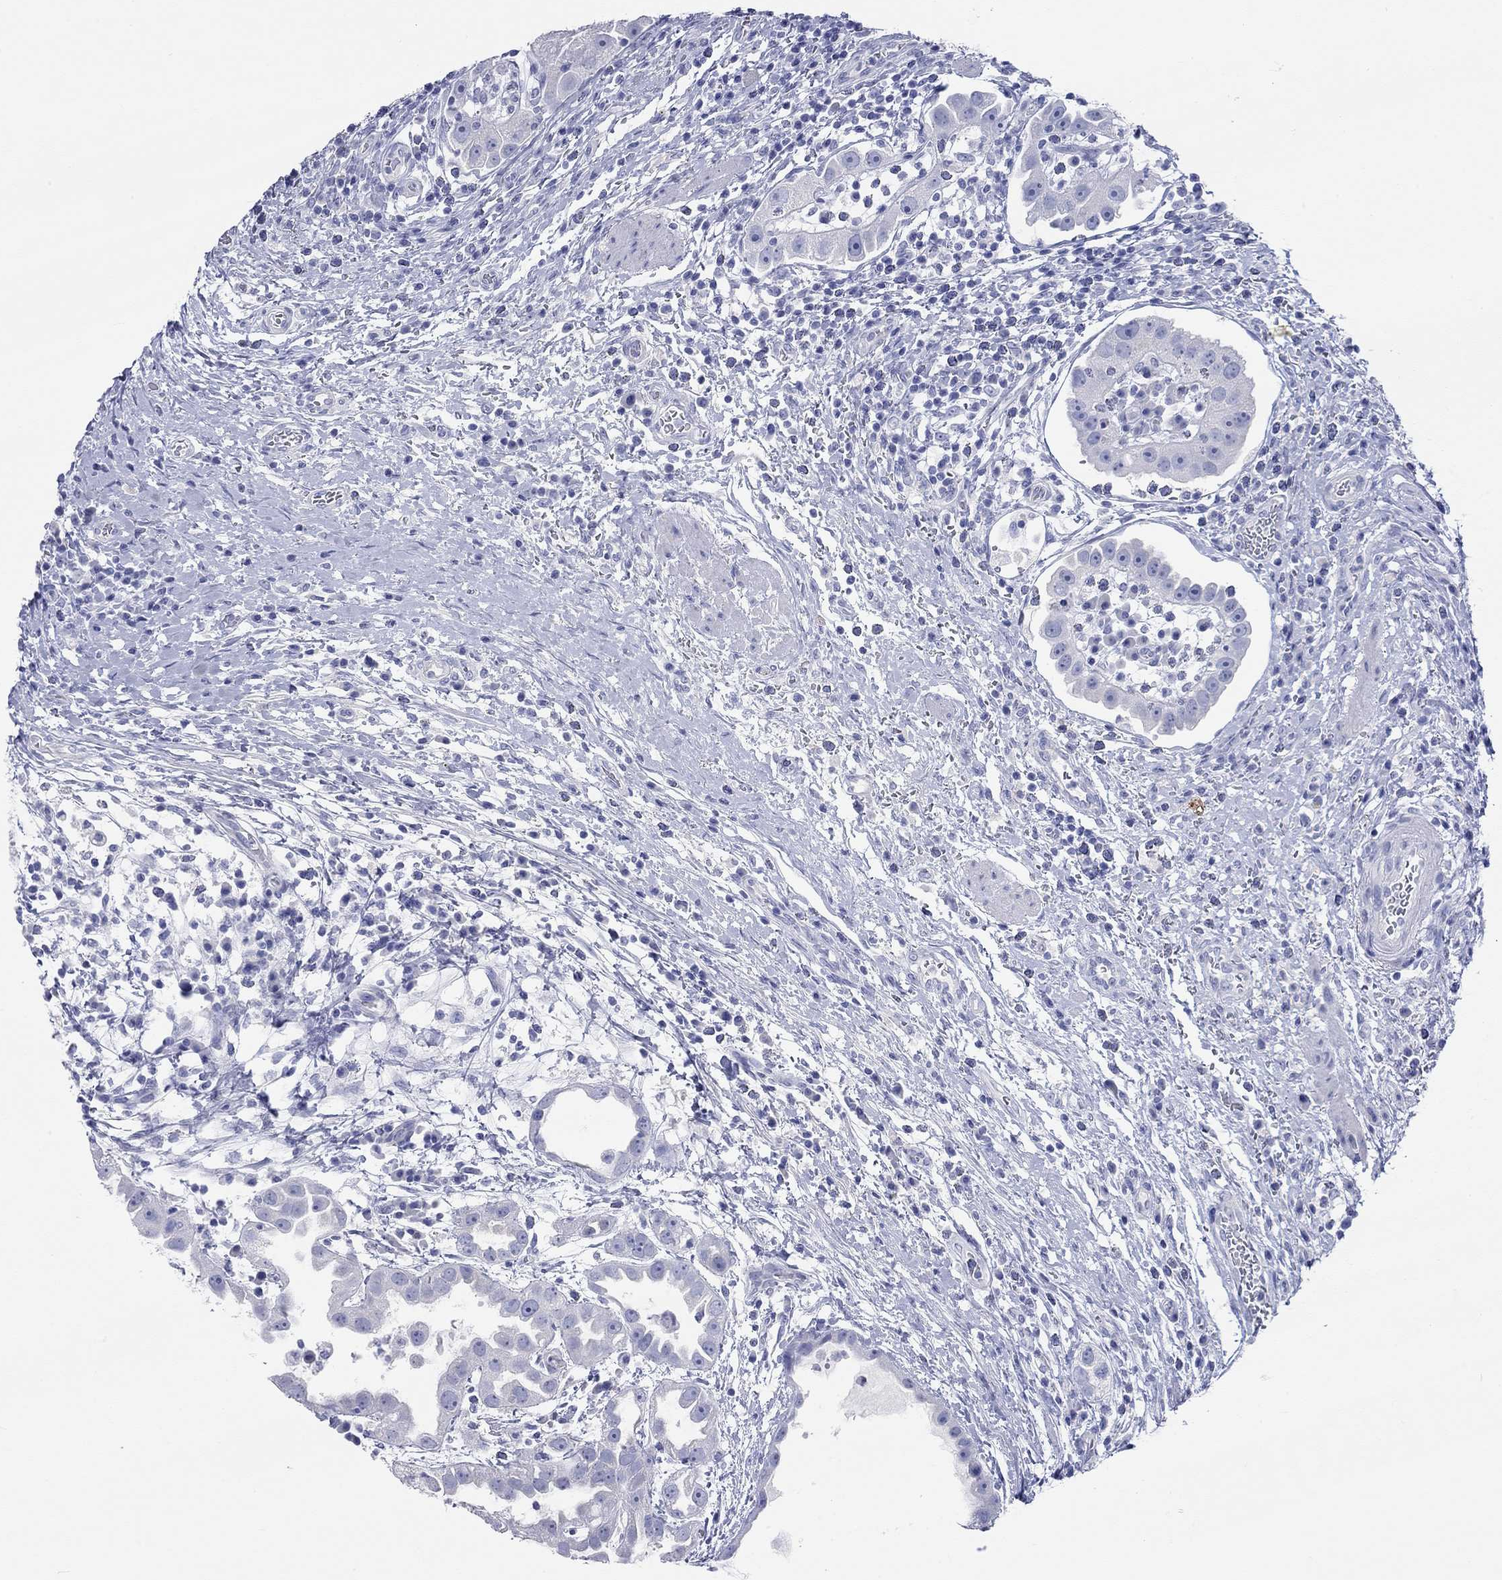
{"staining": {"intensity": "negative", "quantity": "none", "location": "none"}, "tissue": "urothelial cancer", "cell_type": "Tumor cells", "image_type": "cancer", "snomed": [{"axis": "morphology", "description": "Urothelial carcinoma, High grade"}, {"axis": "topography", "description": "Urinary bladder"}], "caption": "This is an immunohistochemistry histopathology image of human urothelial cancer. There is no positivity in tumor cells.", "gene": "SPATA9", "patient": {"sex": "female", "age": 41}}